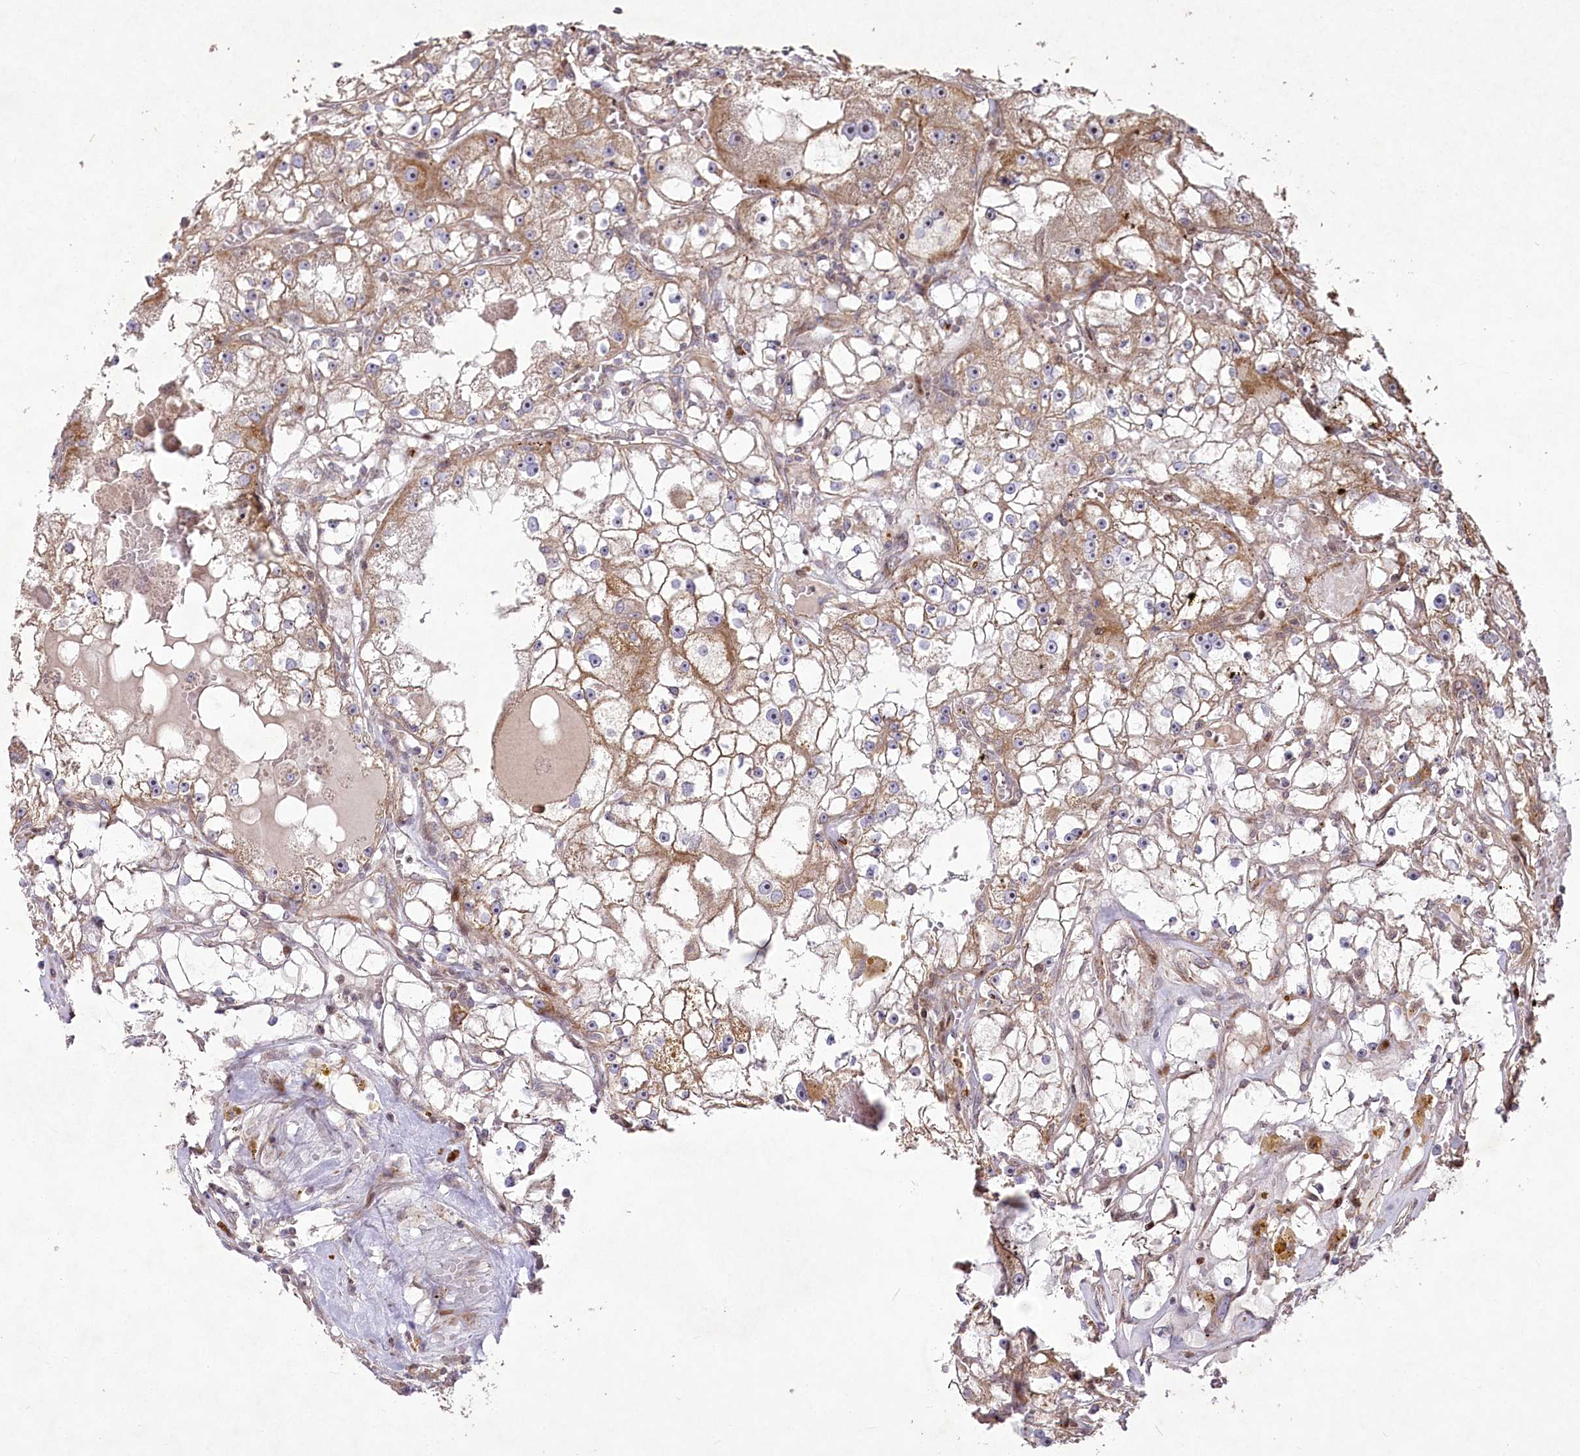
{"staining": {"intensity": "moderate", "quantity": ">75%", "location": "cytoplasmic/membranous"}, "tissue": "renal cancer", "cell_type": "Tumor cells", "image_type": "cancer", "snomed": [{"axis": "morphology", "description": "Adenocarcinoma, NOS"}, {"axis": "topography", "description": "Kidney"}], "caption": "A medium amount of moderate cytoplasmic/membranous expression is present in about >75% of tumor cells in renal adenocarcinoma tissue.", "gene": "PSTK", "patient": {"sex": "male", "age": 56}}